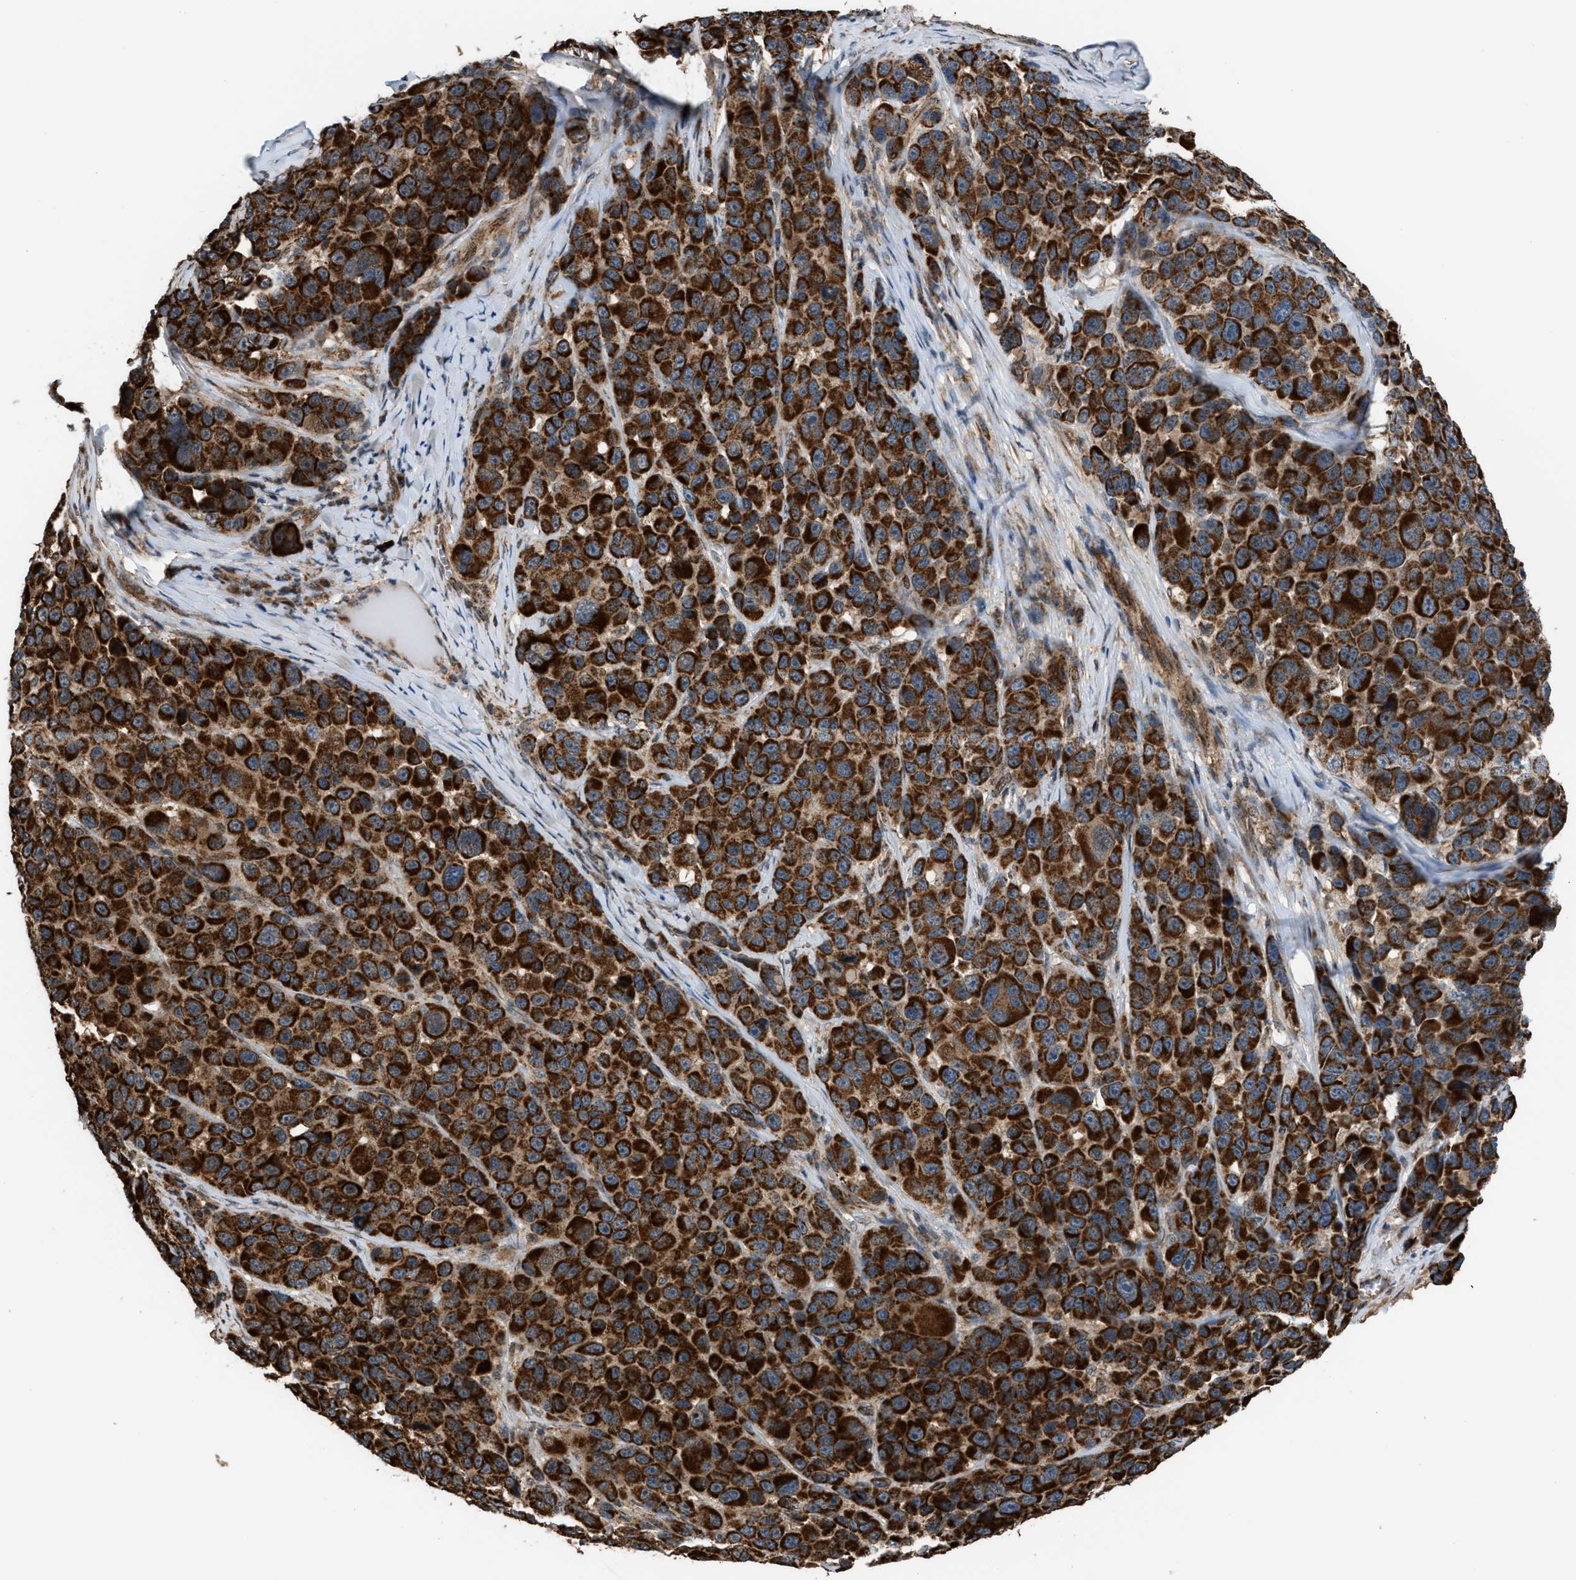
{"staining": {"intensity": "strong", "quantity": ">75%", "location": "cytoplasmic/membranous"}, "tissue": "melanoma", "cell_type": "Tumor cells", "image_type": "cancer", "snomed": [{"axis": "morphology", "description": "Malignant melanoma, NOS"}, {"axis": "topography", "description": "Skin"}], "caption": "Melanoma stained for a protein exhibits strong cytoplasmic/membranous positivity in tumor cells.", "gene": "SGSM2", "patient": {"sex": "male", "age": 53}}